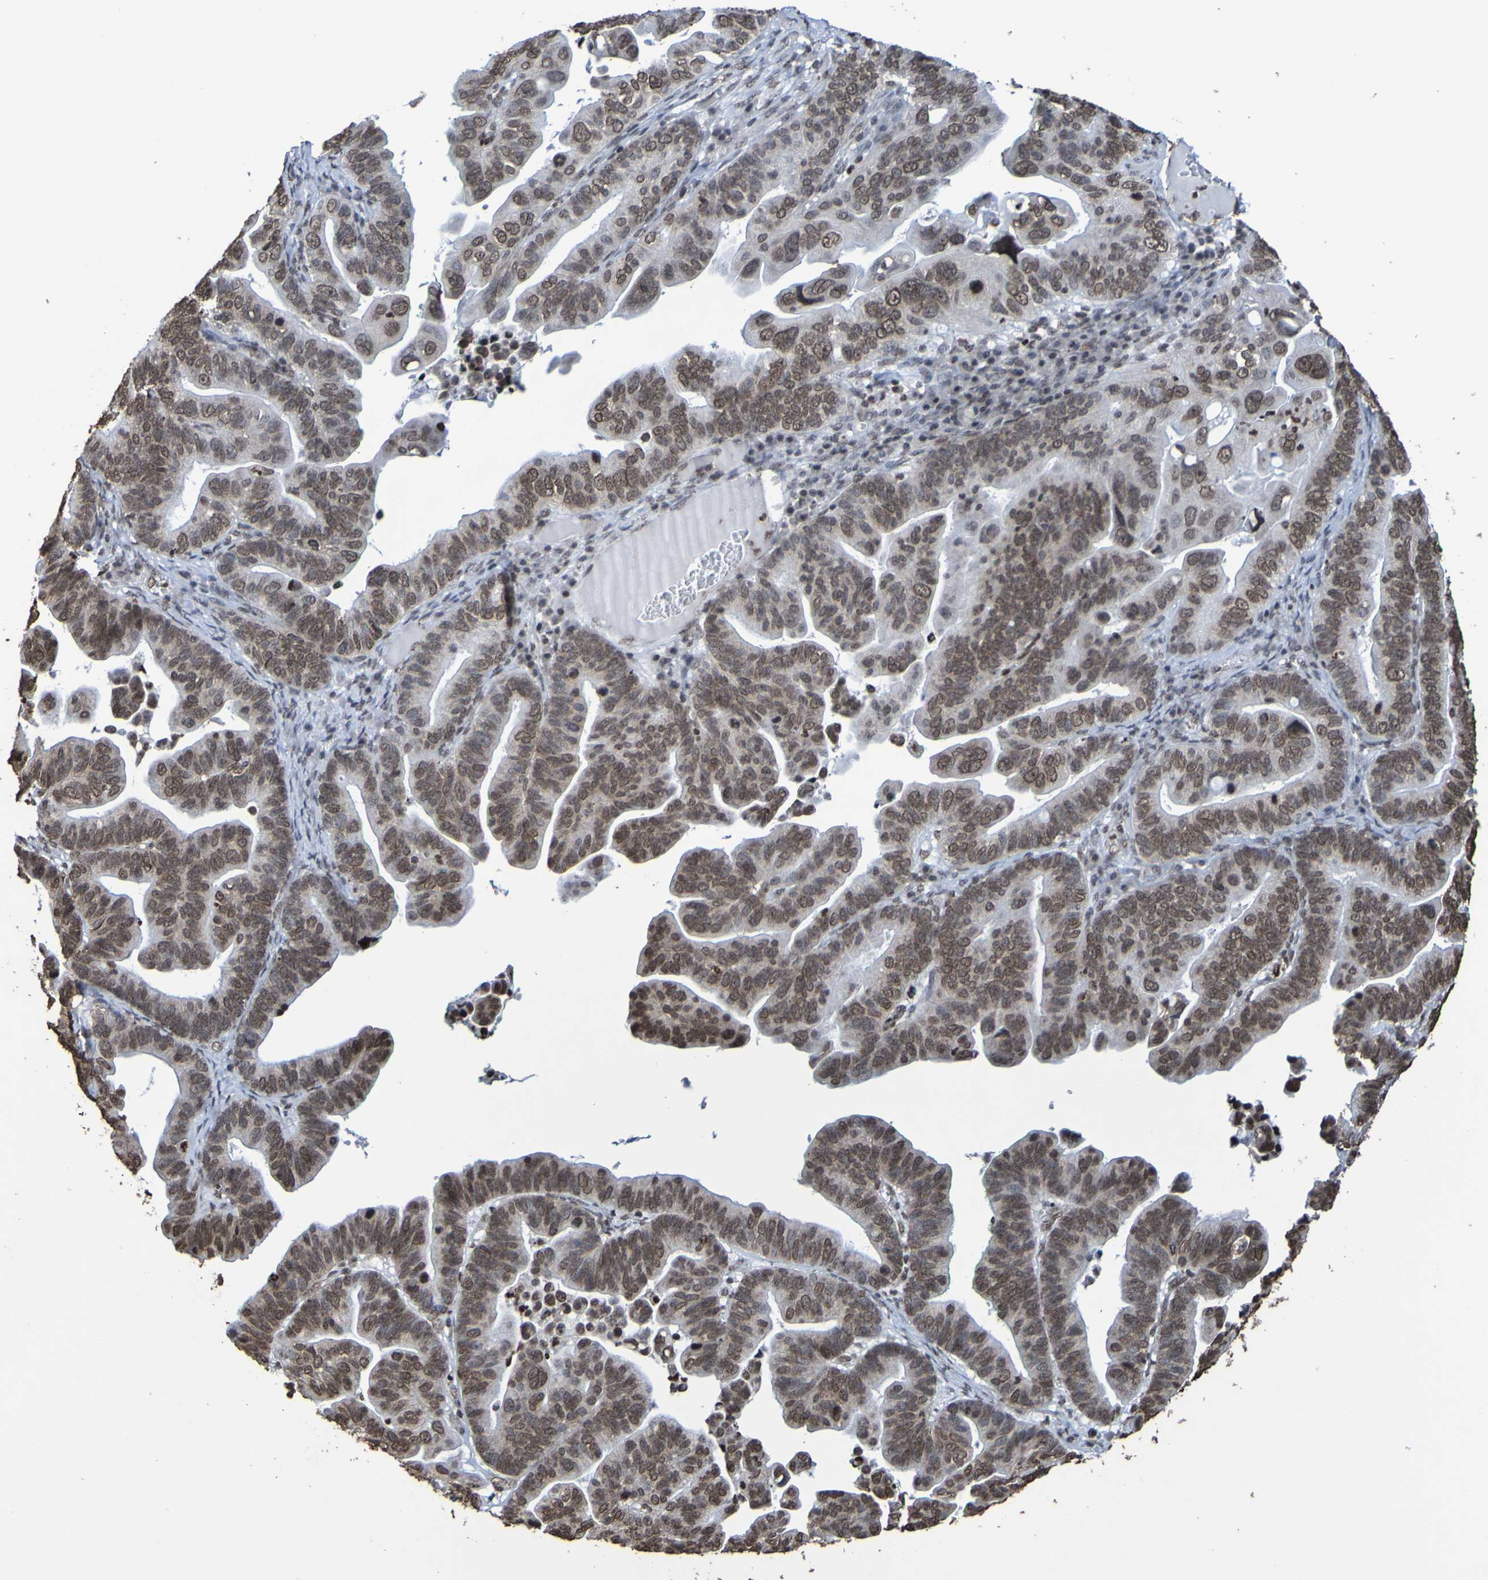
{"staining": {"intensity": "moderate", "quantity": ">75%", "location": "nuclear"}, "tissue": "ovarian cancer", "cell_type": "Tumor cells", "image_type": "cancer", "snomed": [{"axis": "morphology", "description": "Cystadenocarcinoma, serous, NOS"}, {"axis": "topography", "description": "Ovary"}], "caption": "Brown immunohistochemical staining in human ovarian serous cystadenocarcinoma reveals moderate nuclear positivity in about >75% of tumor cells.", "gene": "GFI1", "patient": {"sex": "female", "age": 56}}